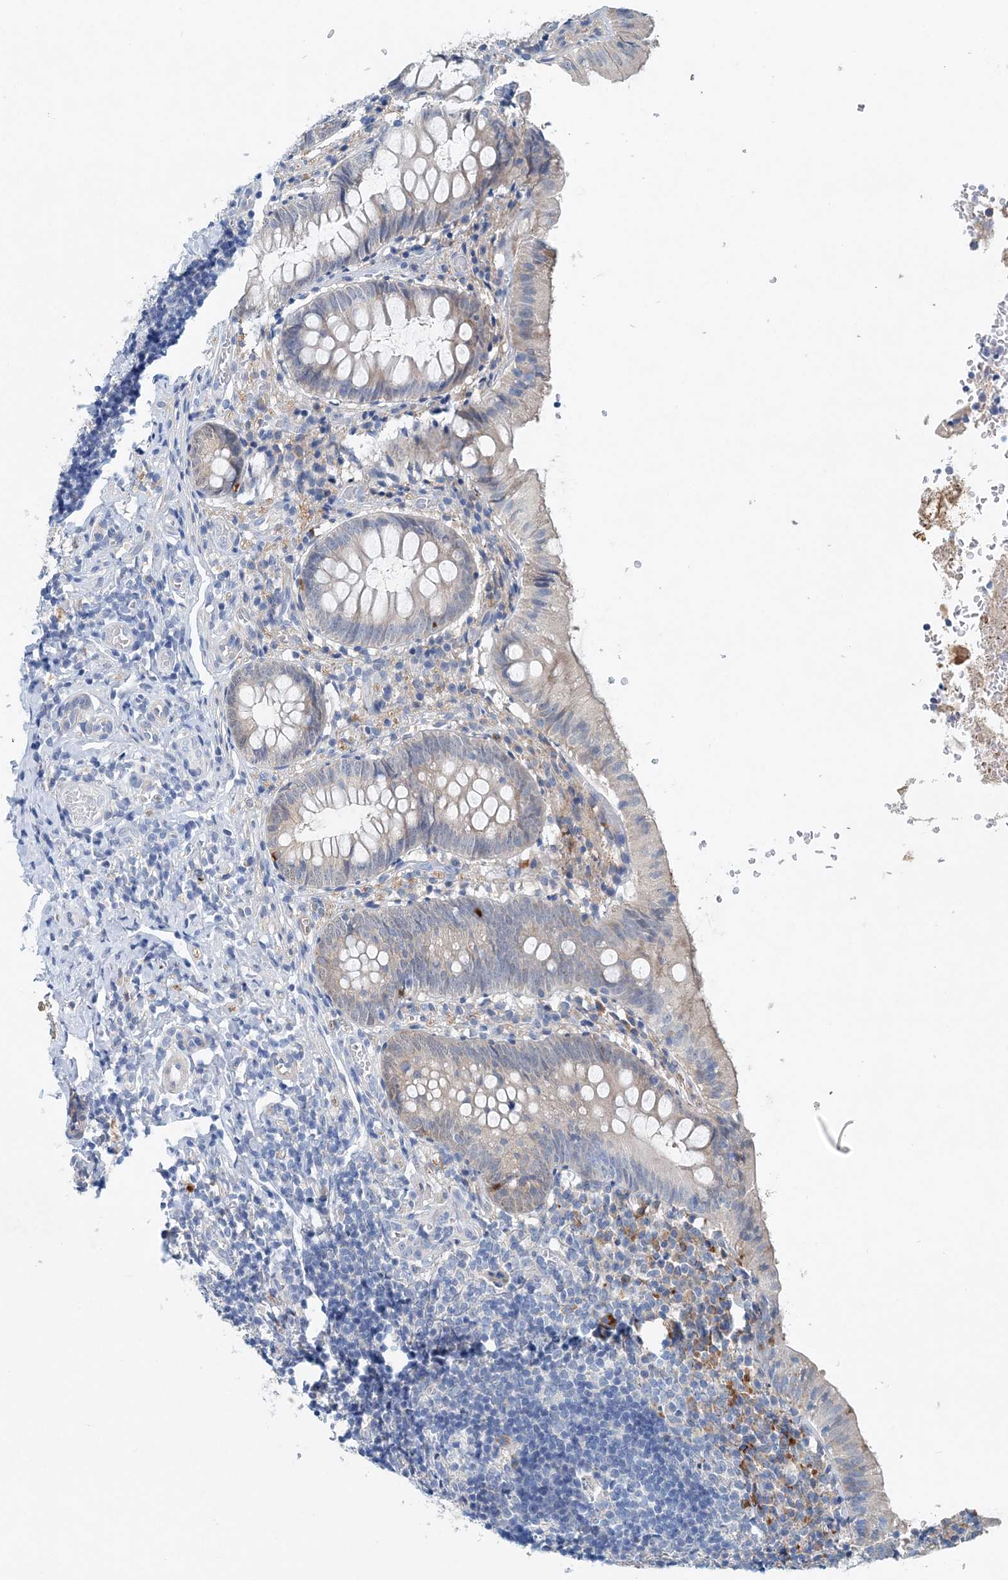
{"staining": {"intensity": "negative", "quantity": "none", "location": "none"}, "tissue": "appendix", "cell_type": "Glandular cells", "image_type": "normal", "snomed": [{"axis": "morphology", "description": "Normal tissue, NOS"}, {"axis": "topography", "description": "Appendix"}], "caption": "Benign appendix was stained to show a protein in brown. There is no significant positivity in glandular cells.", "gene": "PFN2", "patient": {"sex": "male", "age": 8}}